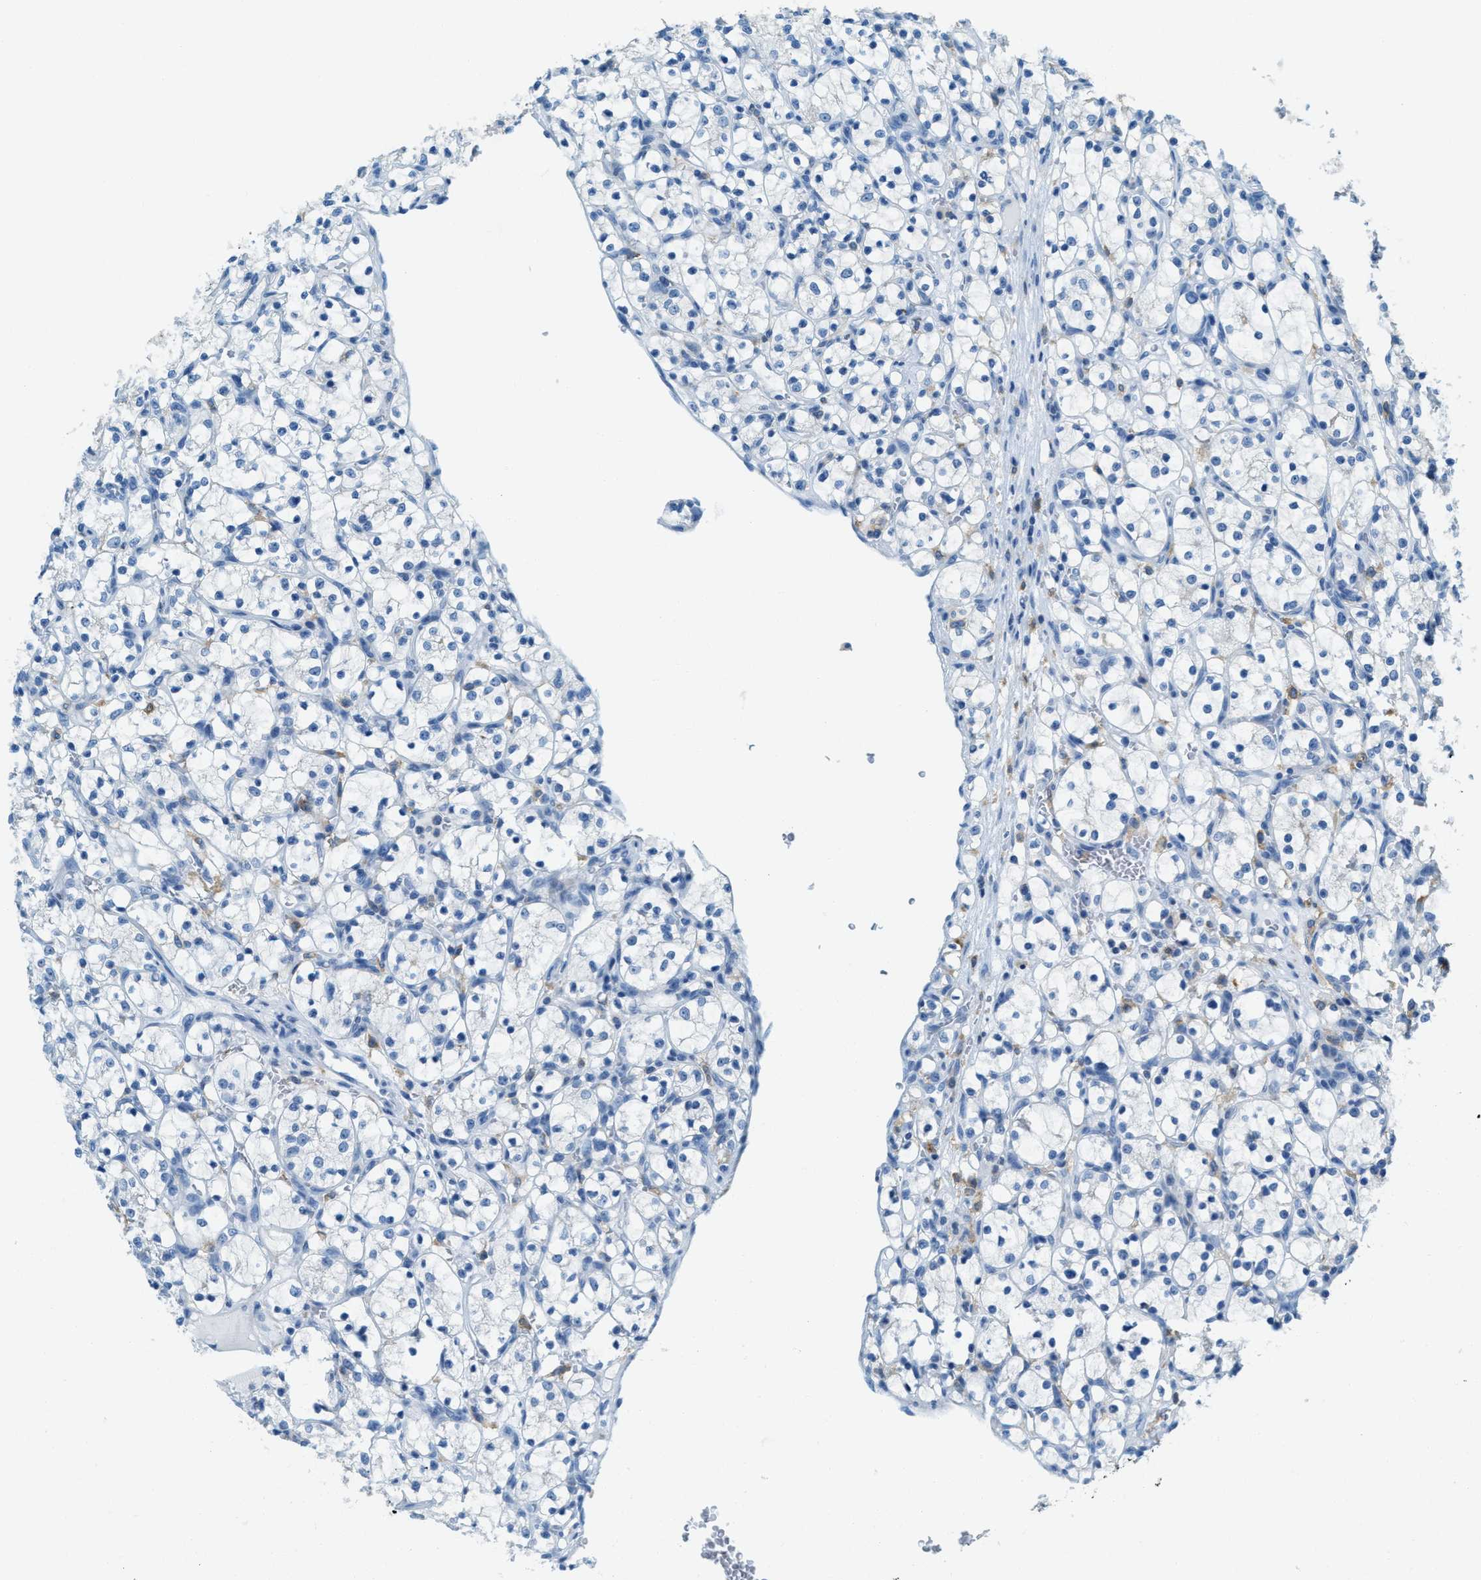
{"staining": {"intensity": "negative", "quantity": "none", "location": "none"}, "tissue": "renal cancer", "cell_type": "Tumor cells", "image_type": "cancer", "snomed": [{"axis": "morphology", "description": "Adenocarcinoma, NOS"}, {"axis": "topography", "description": "Kidney"}], "caption": "The histopathology image displays no significant expression in tumor cells of renal cancer (adenocarcinoma). (DAB immunohistochemistry (IHC) with hematoxylin counter stain).", "gene": "MATCAP2", "patient": {"sex": "female", "age": 69}}